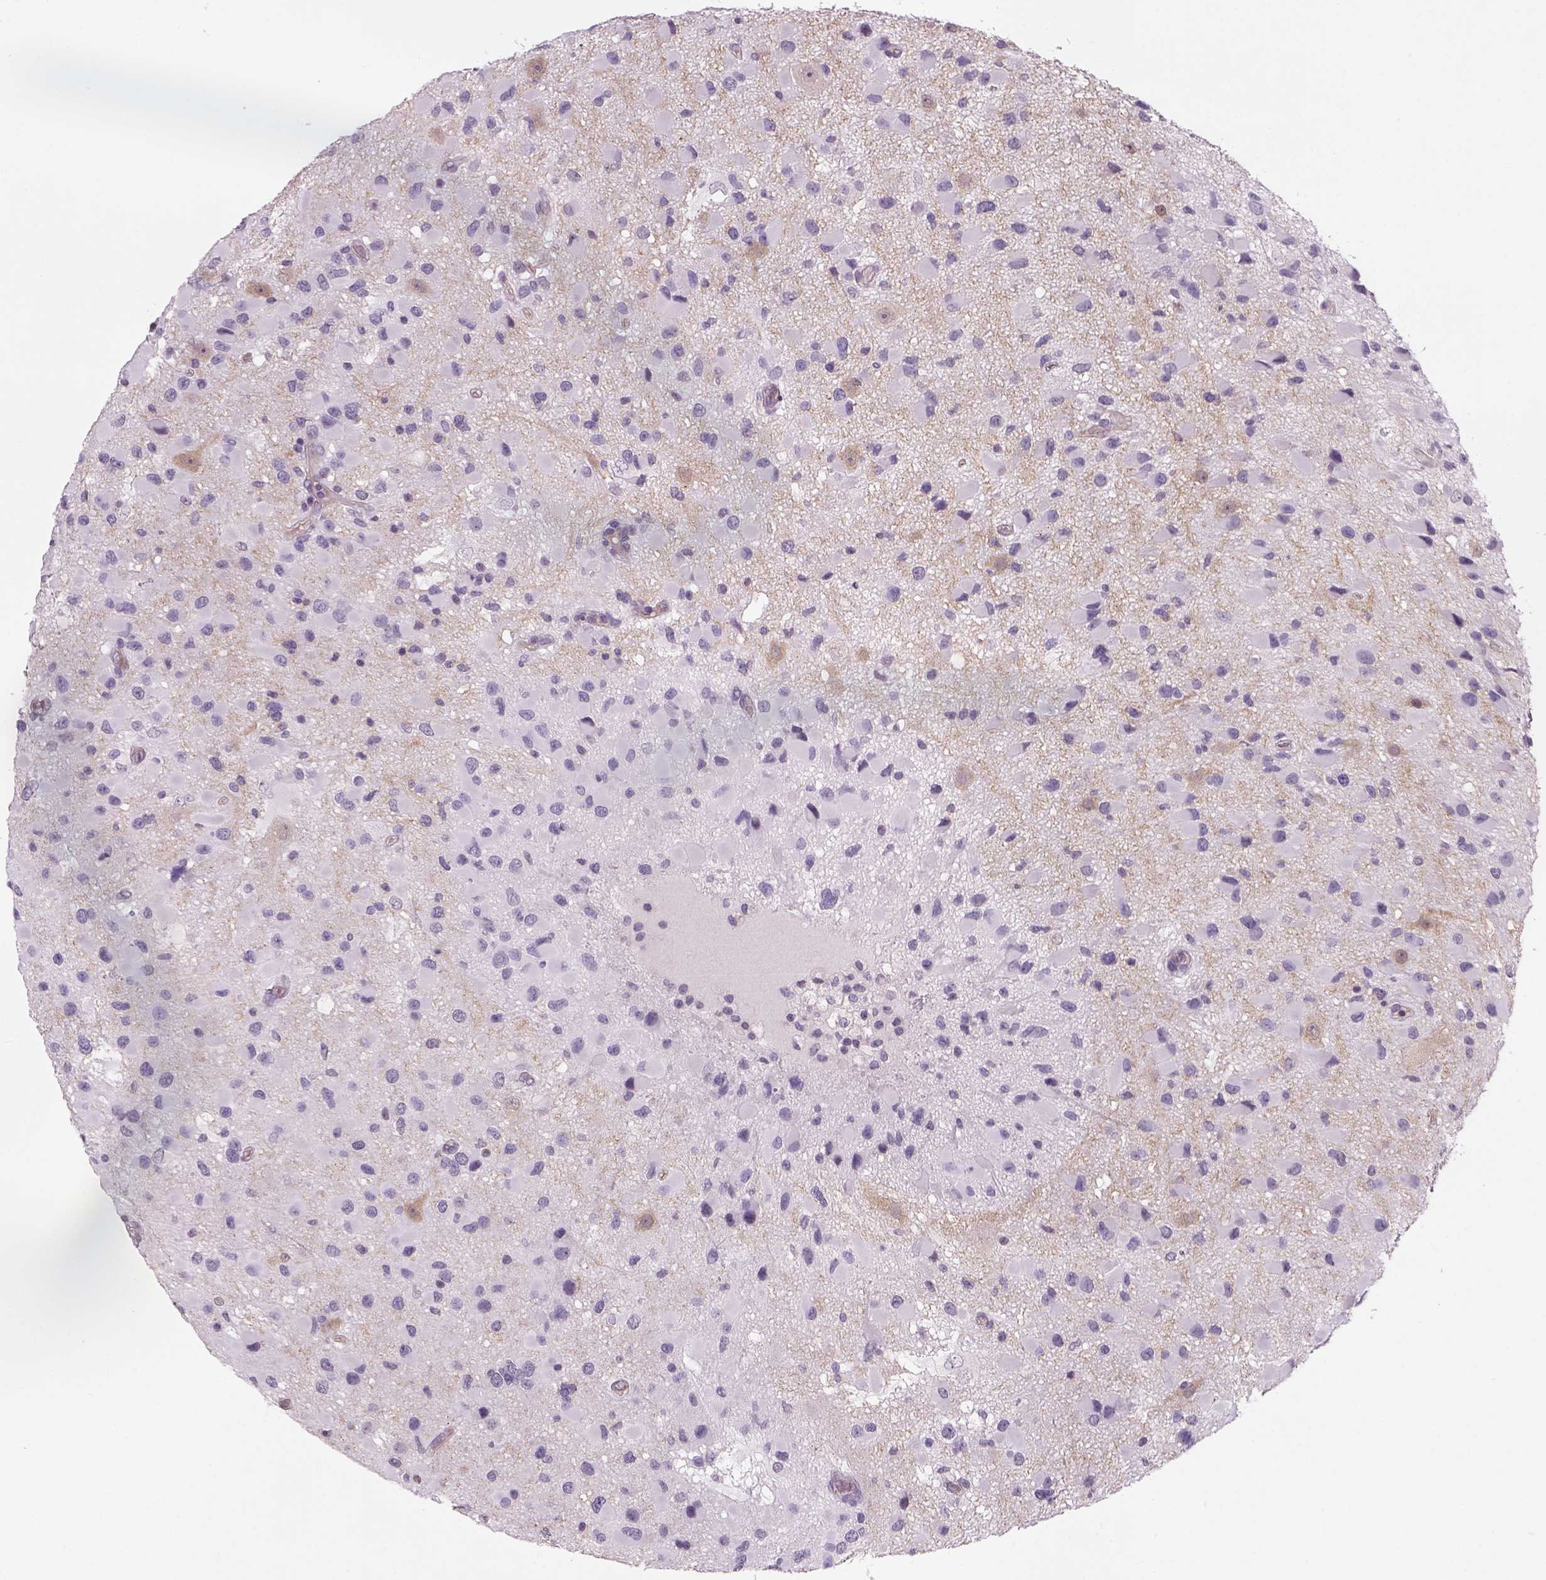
{"staining": {"intensity": "negative", "quantity": "none", "location": "none"}, "tissue": "glioma", "cell_type": "Tumor cells", "image_type": "cancer", "snomed": [{"axis": "morphology", "description": "Glioma, malignant, Low grade"}, {"axis": "topography", "description": "Brain"}], "caption": "Low-grade glioma (malignant) stained for a protein using immunohistochemistry (IHC) exhibits no staining tumor cells.", "gene": "PRRT1", "patient": {"sex": "female", "age": 32}}